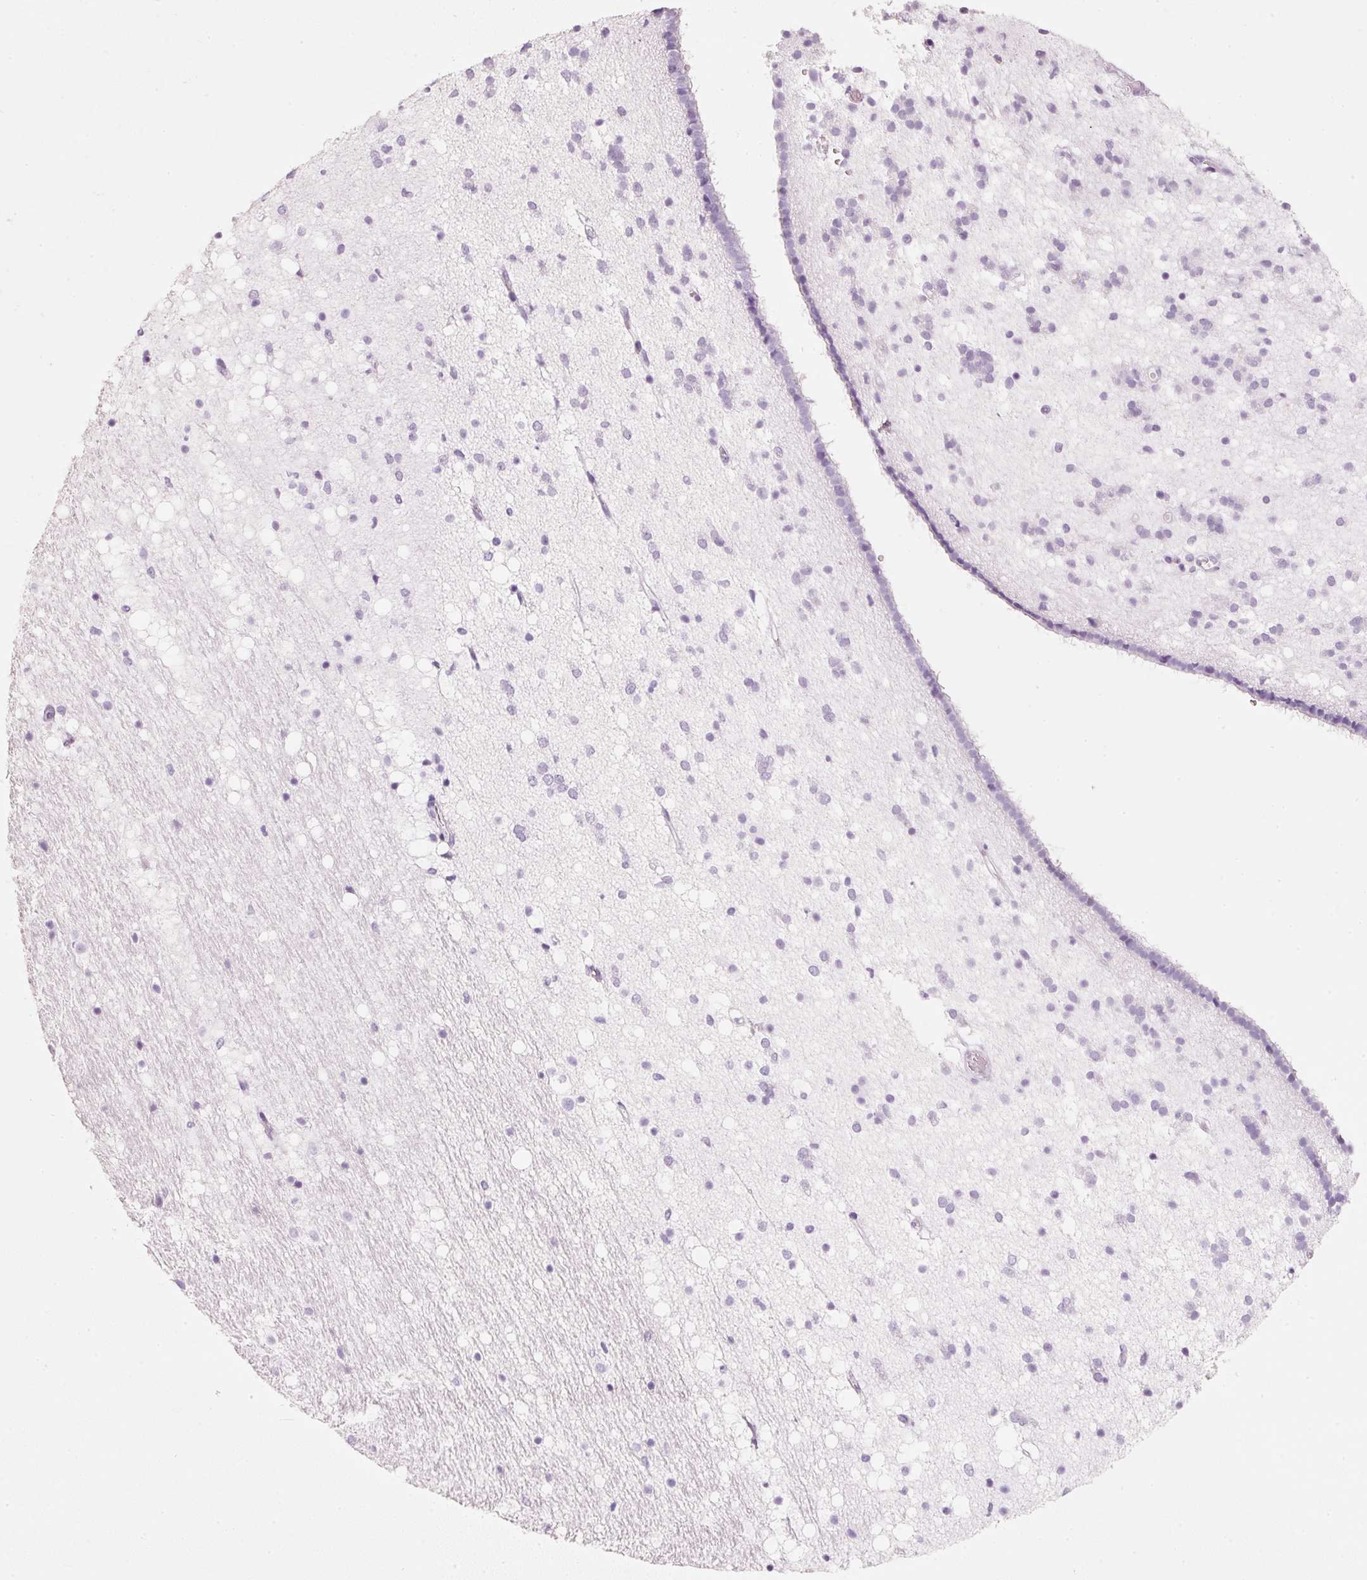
{"staining": {"intensity": "negative", "quantity": "none", "location": "none"}, "tissue": "caudate", "cell_type": "Glial cells", "image_type": "normal", "snomed": [{"axis": "morphology", "description": "Normal tissue, NOS"}, {"axis": "topography", "description": "Lateral ventricle wall"}], "caption": "High power microscopy histopathology image of an IHC image of benign caudate, revealing no significant staining in glial cells. (Brightfield microscopy of DAB immunohistochemistry at high magnification).", "gene": "PDXDC1", "patient": {"sex": "male", "age": 37}}